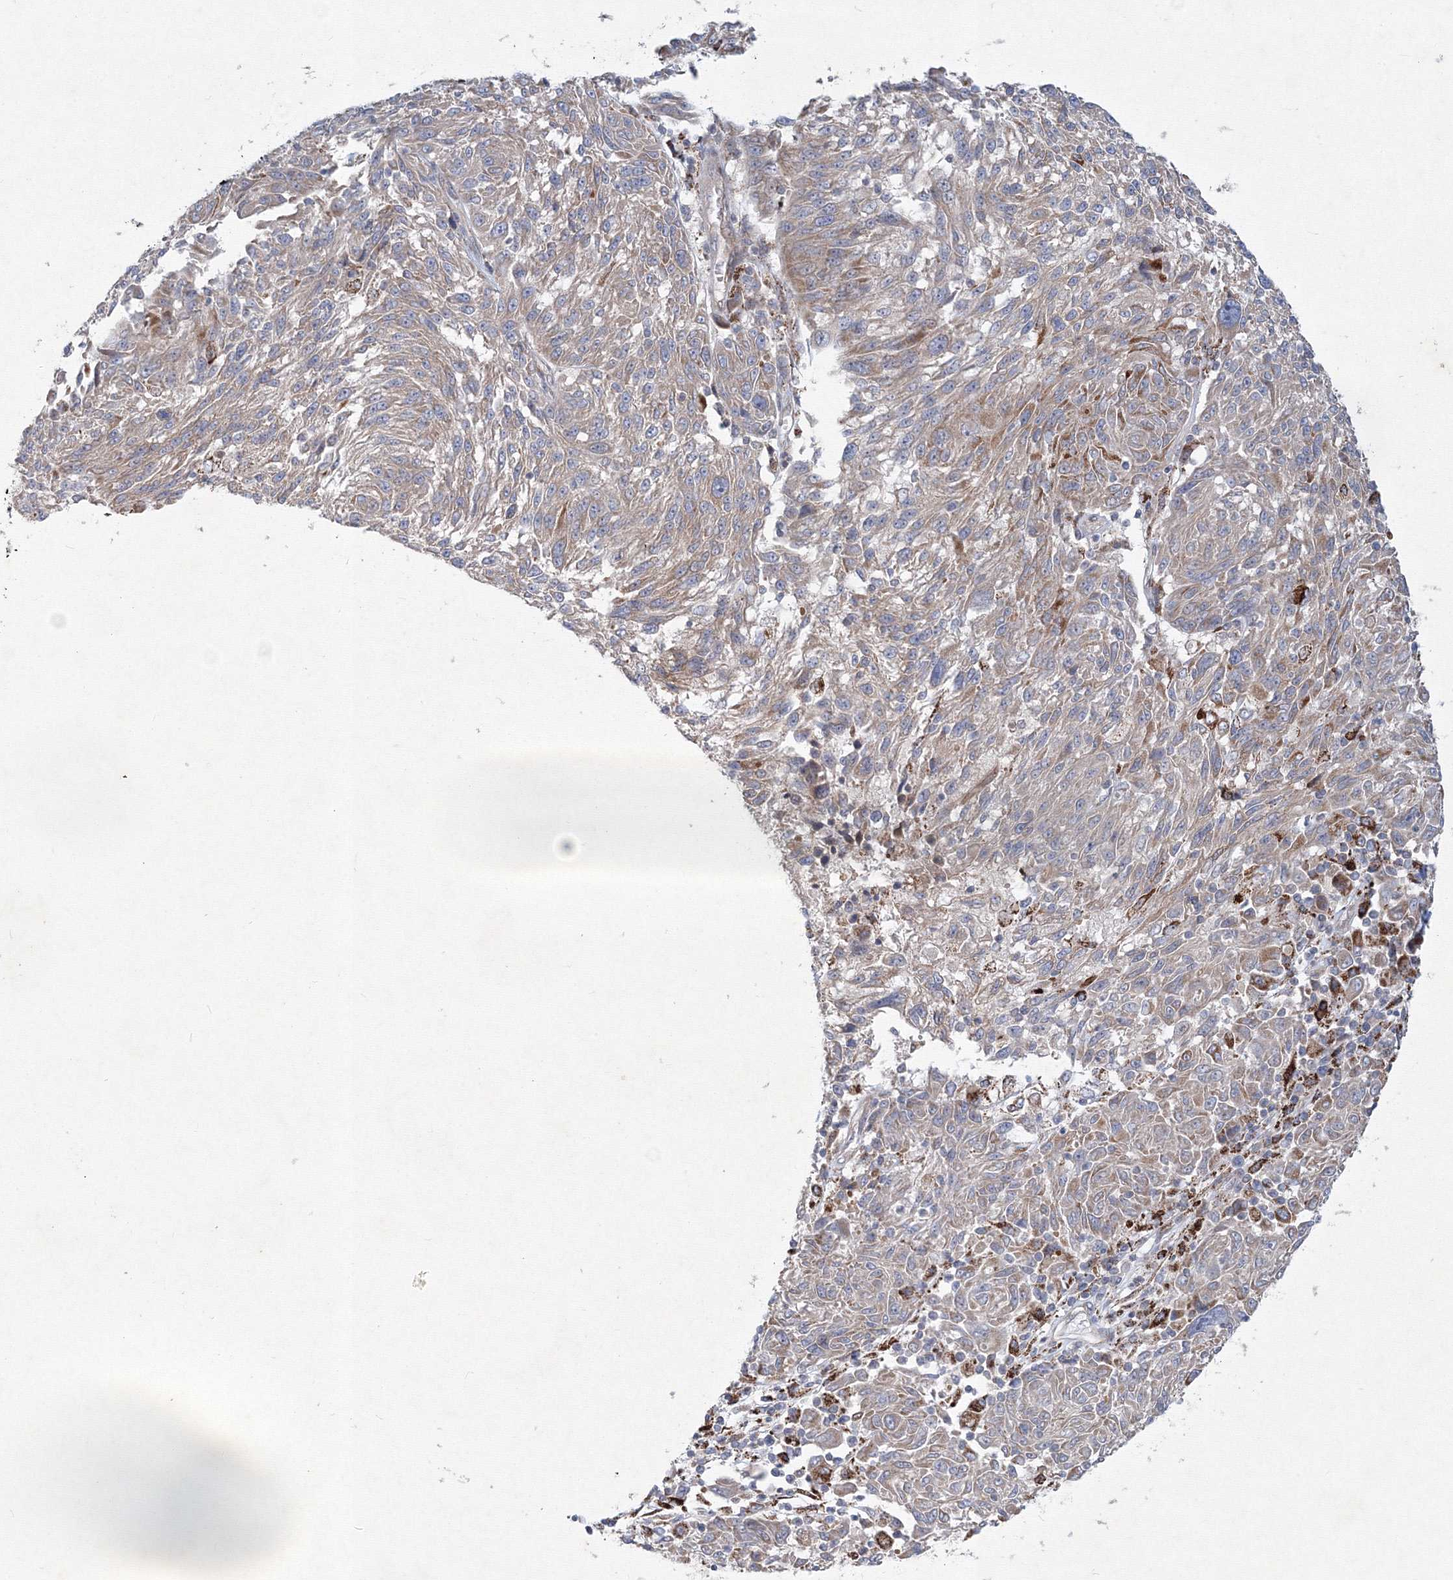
{"staining": {"intensity": "weak", "quantity": "<25%", "location": "cytoplasmic/membranous"}, "tissue": "melanoma", "cell_type": "Tumor cells", "image_type": "cancer", "snomed": [{"axis": "morphology", "description": "Malignant melanoma, NOS"}, {"axis": "topography", "description": "Skin"}], "caption": "A high-resolution micrograph shows IHC staining of malignant melanoma, which exhibits no significant expression in tumor cells. The staining is performed using DAB brown chromogen with nuclei counter-stained in using hematoxylin.", "gene": "WDR49", "patient": {"sex": "male", "age": 53}}